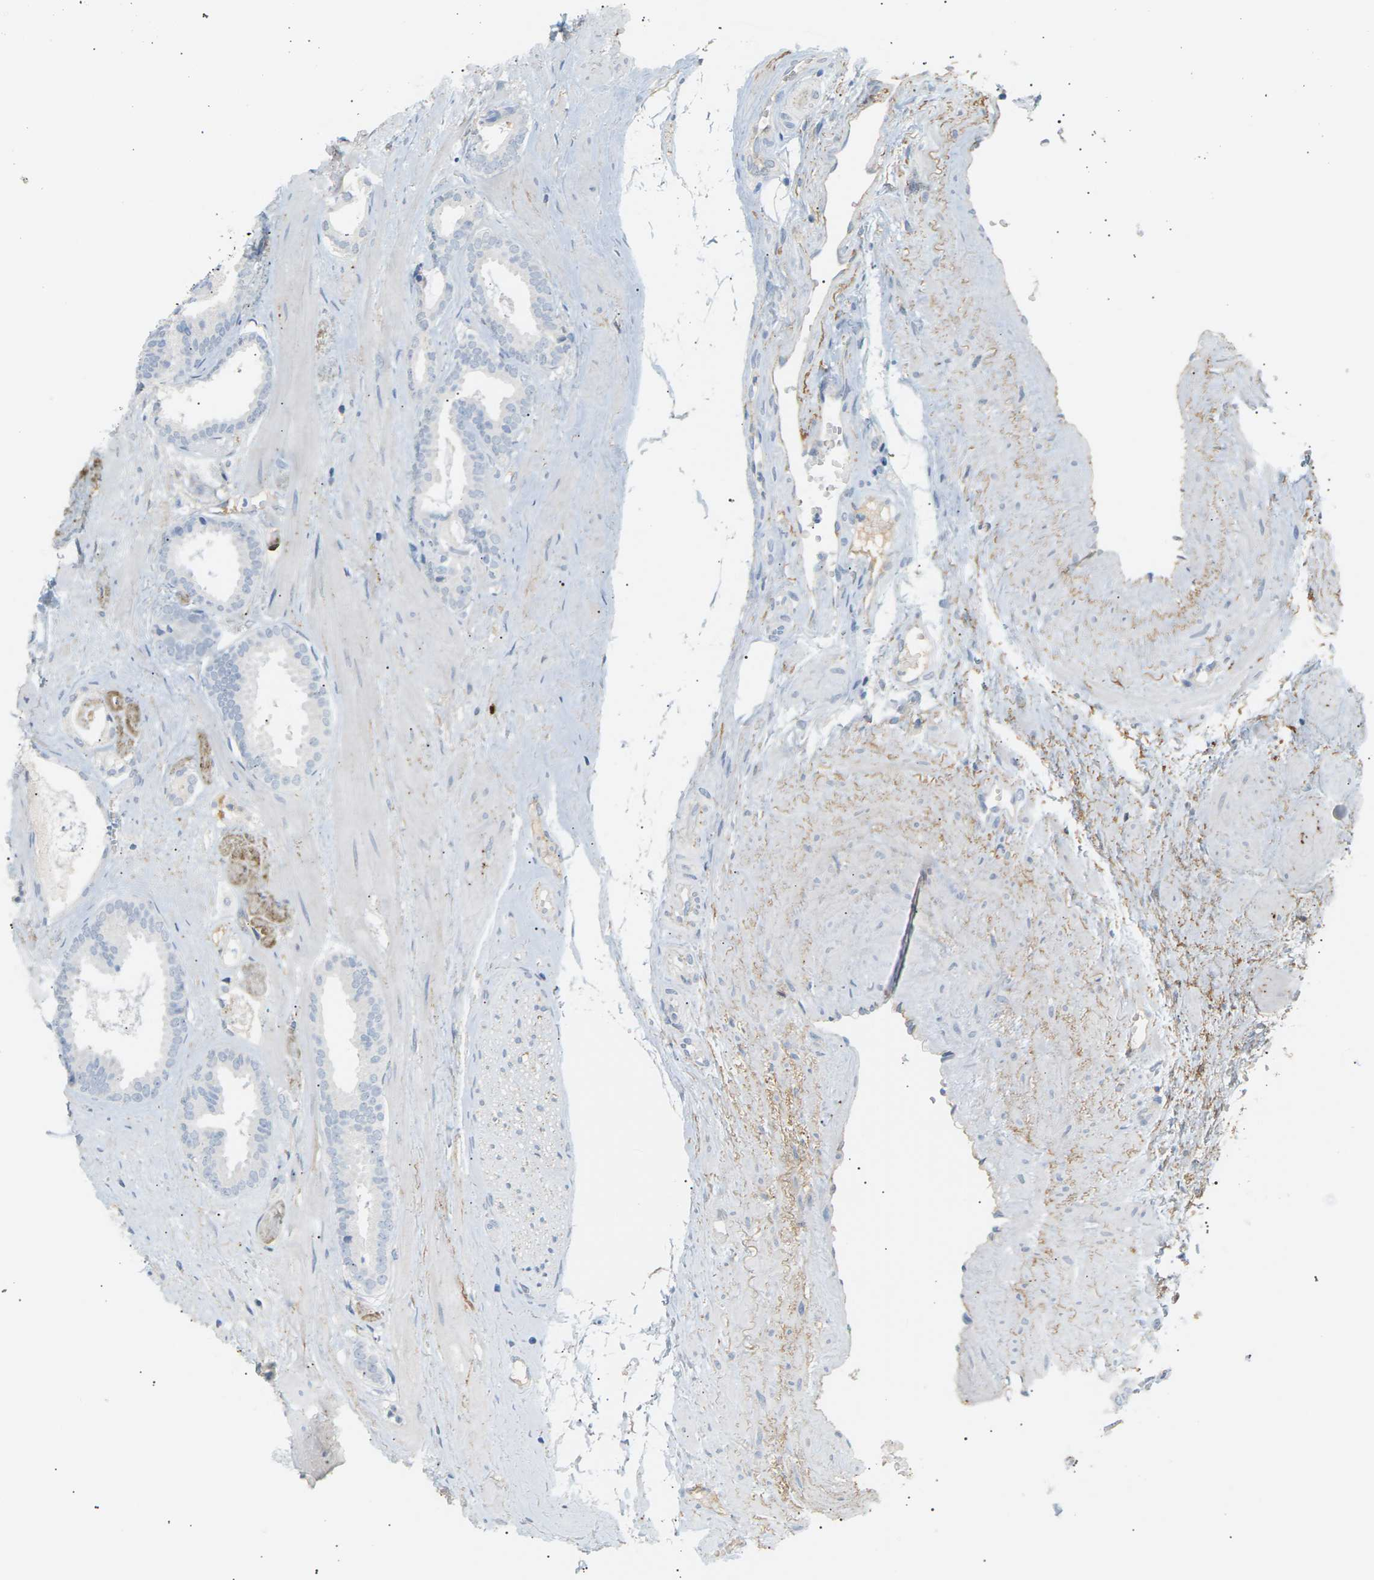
{"staining": {"intensity": "negative", "quantity": "none", "location": "none"}, "tissue": "prostate cancer", "cell_type": "Tumor cells", "image_type": "cancer", "snomed": [{"axis": "morphology", "description": "Adenocarcinoma, Low grade"}, {"axis": "topography", "description": "Prostate"}], "caption": "Prostate cancer stained for a protein using immunohistochemistry demonstrates no positivity tumor cells.", "gene": "CLU", "patient": {"sex": "male", "age": 53}}